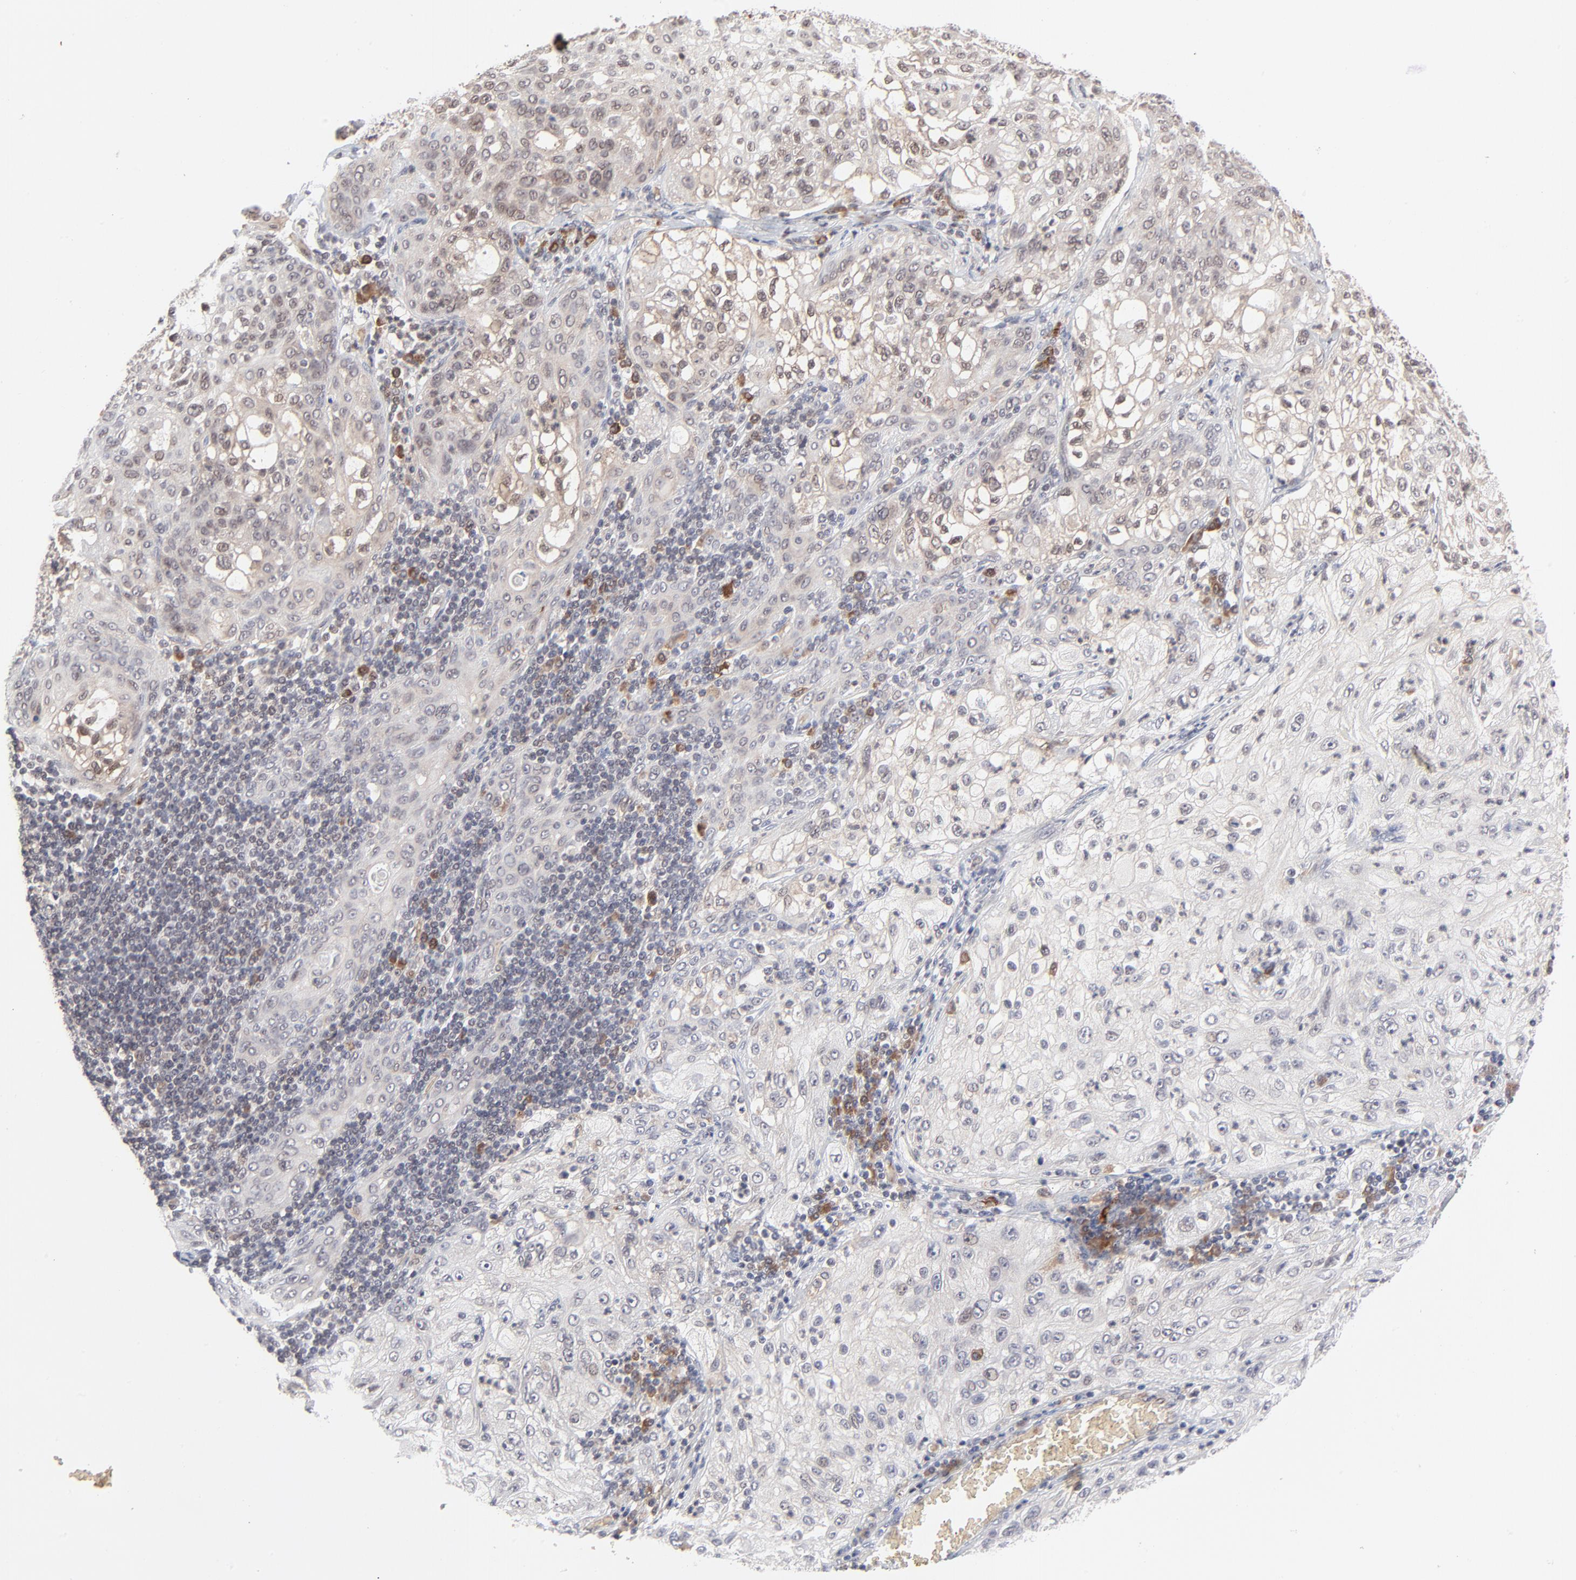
{"staining": {"intensity": "weak", "quantity": "<25%", "location": "cytoplasmic/membranous"}, "tissue": "lung cancer", "cell_type": "Tumor cells", "image_type": "cancer", "snomed": [{"axis": "morphology", "description": "Inflammation, NOS"}, {"axis": "morphology", "description": "Squamous cell carcinoma, NOS"}, {"axis": "topography", "description": "Lymph node"}, {"axis": "topography", "description": "Soft tissue"}, {"axis": "topography", "description": "Lung"}], "caption": "Lung squamous cell carcinoma was stained to show a protein in brown. There is no significant positivity in tumor cells.", "gene": "CASP10", "patient": {"sex": "male", "age": 66}}